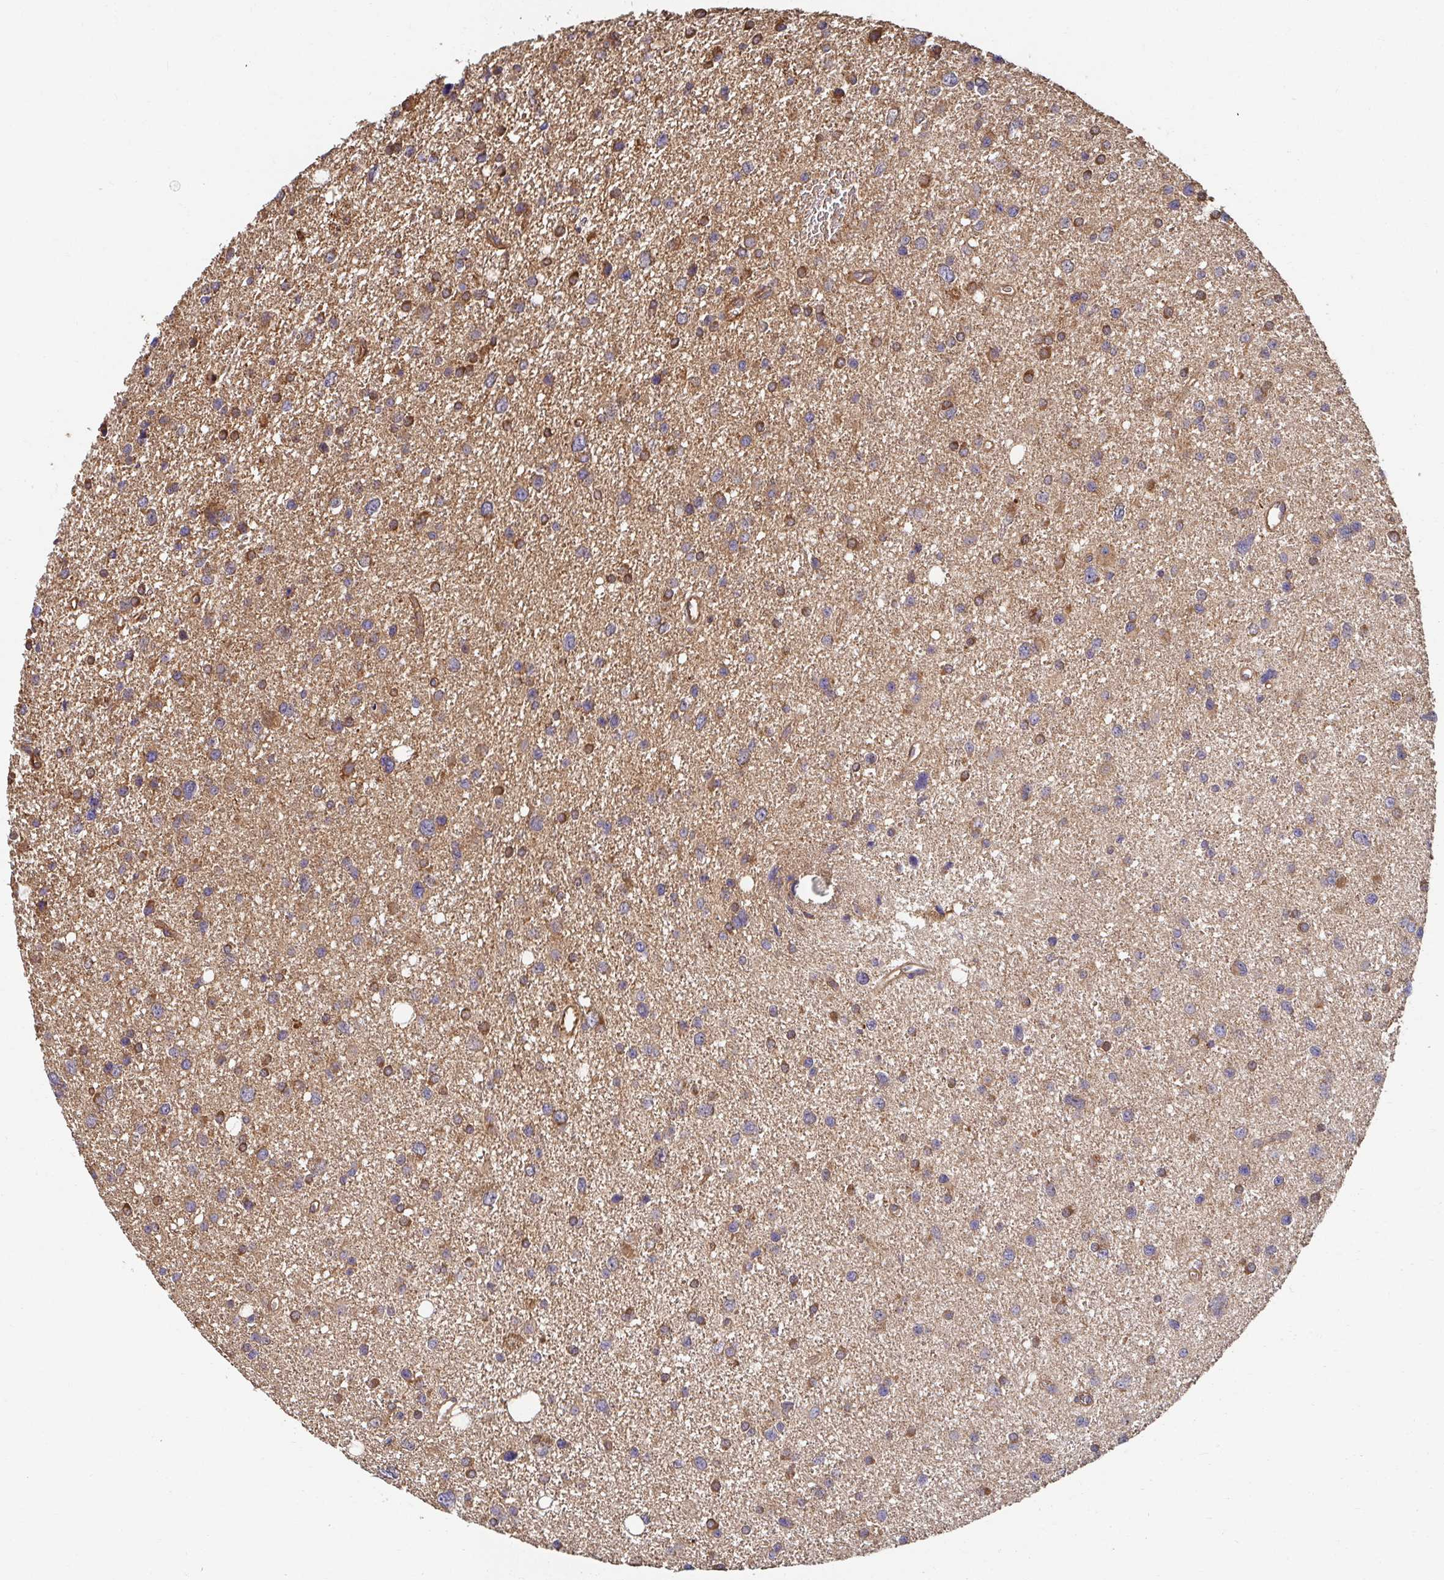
{"staining": {"intensity": "moderate", "quantity": "<25%", "location": "cytoplasmic/membranous"}, "tissue": "glioma", "cell_type": "Tumor cells", "image_type": "cancer", "snomed": [{"axis": "morphology", "description": "Glioma, malignant, Low grade"}, {"axis": "topography", "description": "Brain"}], "caption": "IHC (DAB (3,3'-diaminobenzidine)) staining of human glioma demonstrates moderate cytoplasmic/membranous protein expression in approximately <25% of tumor cells.", "gene": "APBB1", "patient": {"sex": "female", "age": 55}}